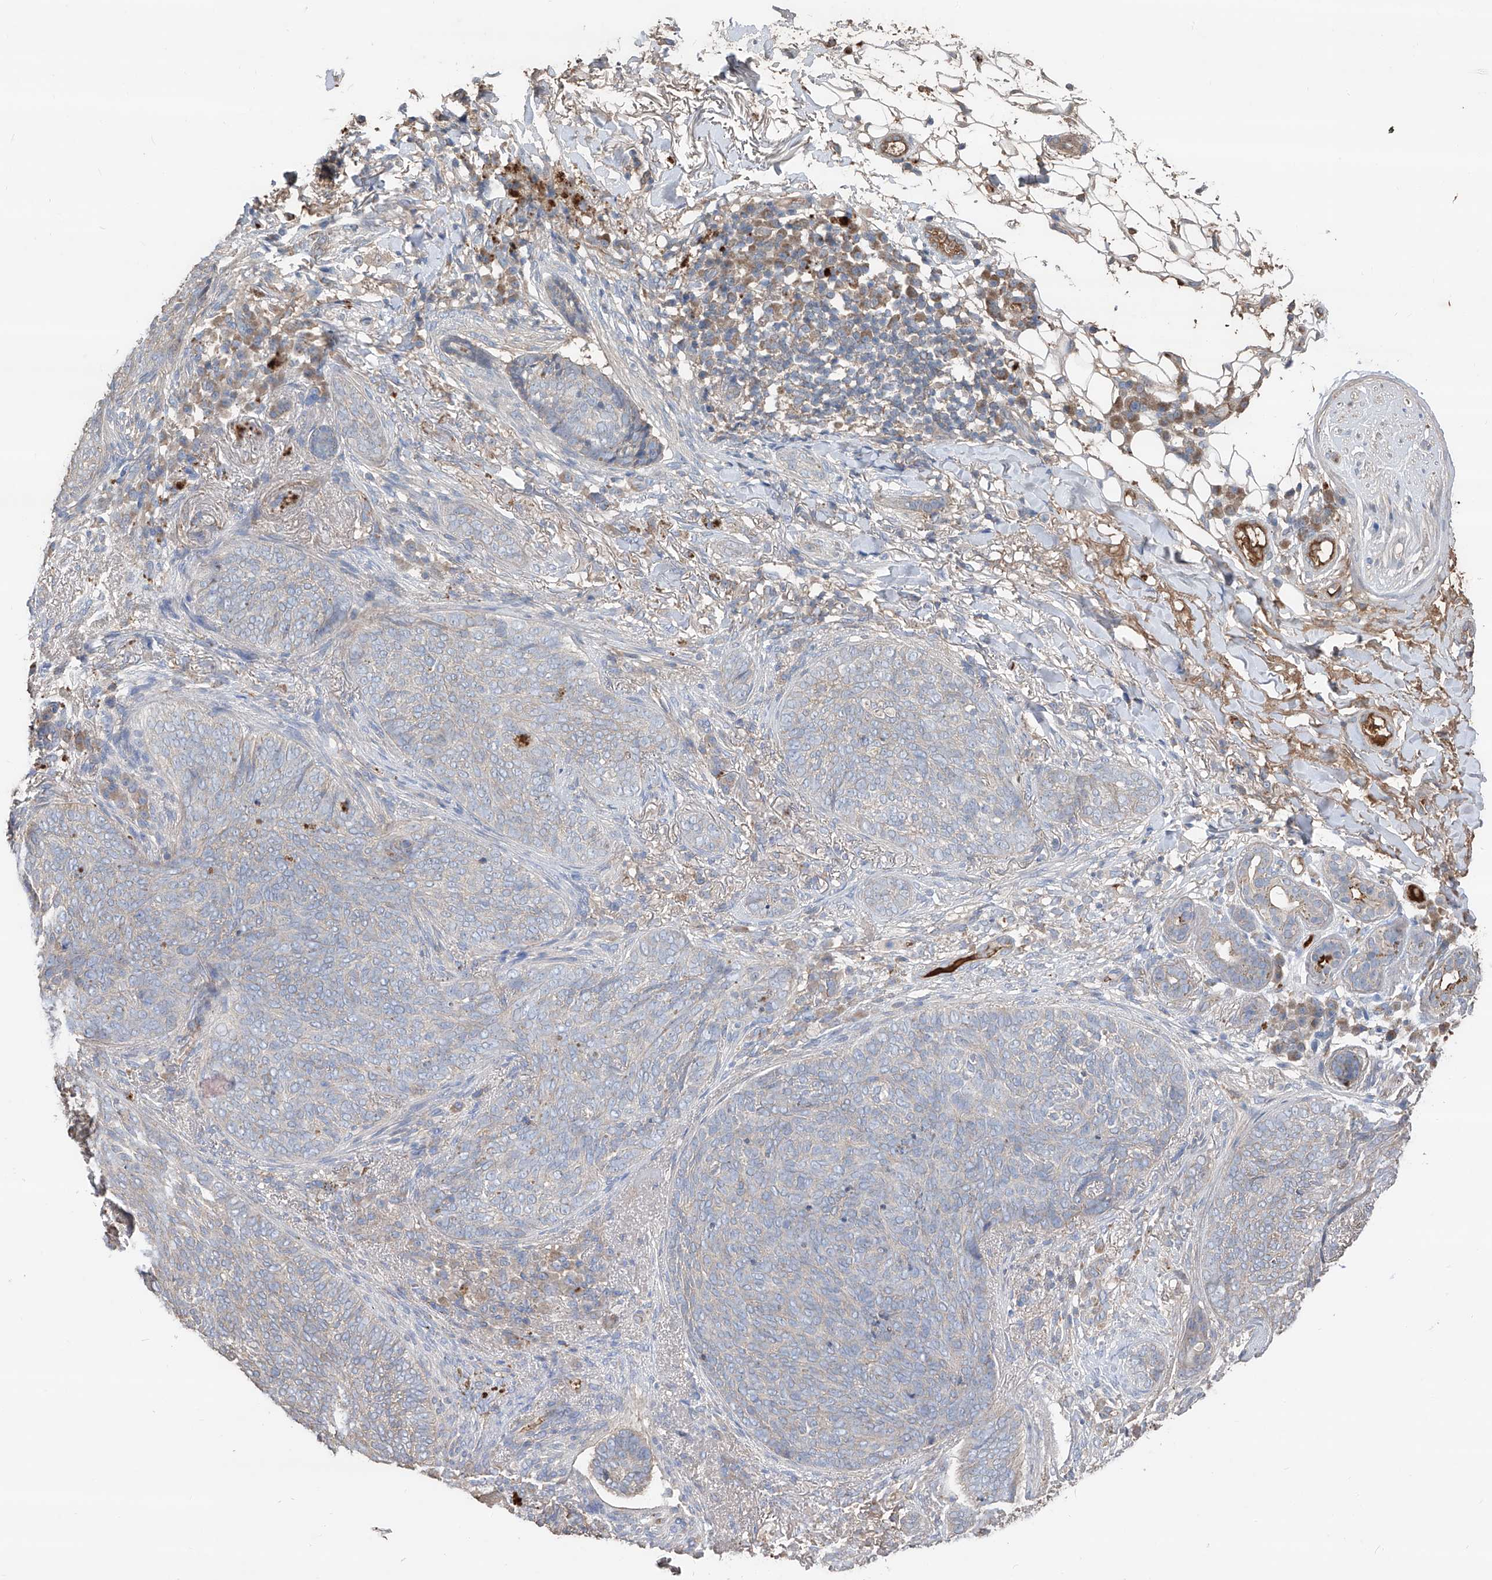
{"staining": {"intensity": "negative", "quantity": "none", "location": "none"}, "tissue": "skin cancer", "cell_type": "Tumor cells", "image_type": "cancer", "snomed": [{"axis": "morphology", "description": "Basal cell carcinoma"}, {"axis": "topography", "description": "Skin"}], "caption": "A photomicrograph of skin cancer stained for a protein displays no brown staining in tumor cells.", "gene": "EDN1", "patient": {"sex": "male", "age": 85}}